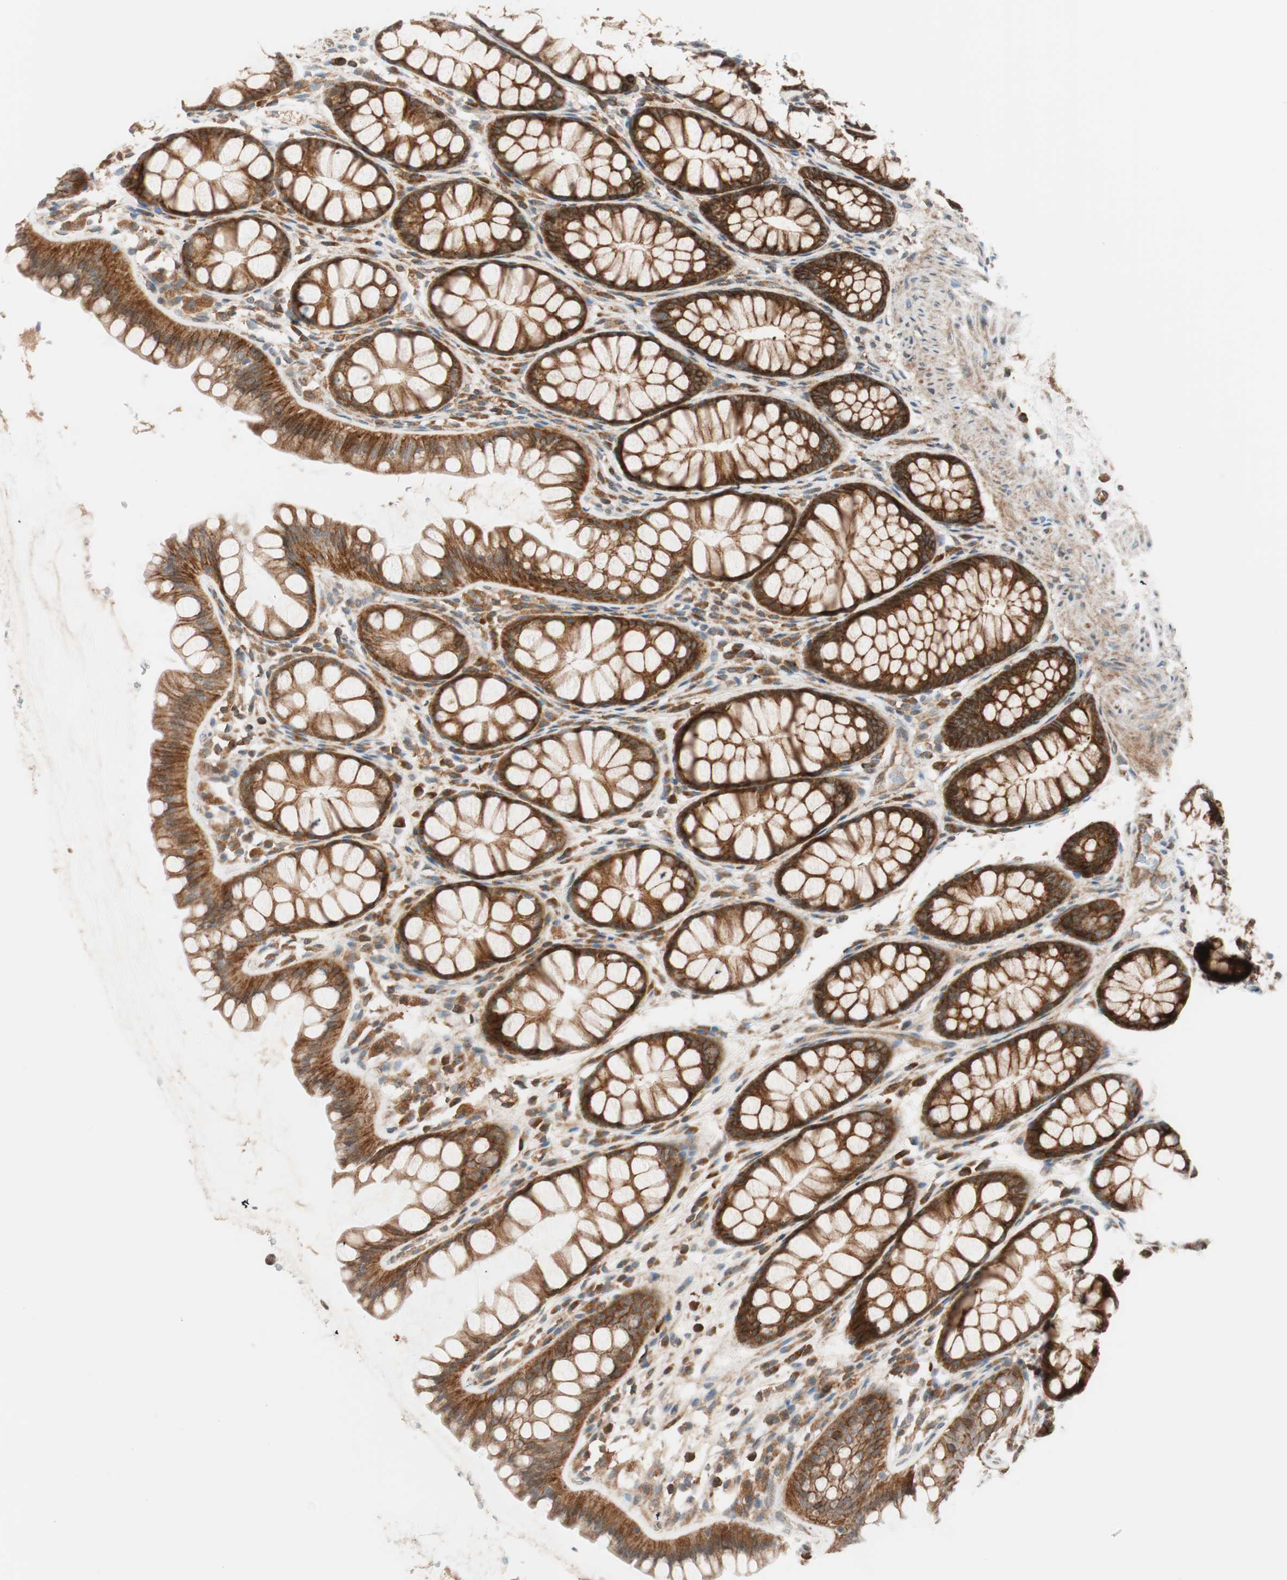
{"staining": {"intensity": "moderate", "quantity": ">75%", "location": "cytoplasmic/membranous"}, "tissue": "colon", "cell_type": "Endothelial cells", "image_type": "normal", "snomed": [{"axis": "morphology", "description": "Normal tissue, NOS"}, {"axis": "topography", "description": "Colon"}], "caption": "High-magnification brightfield microscopy of unremarkable colon stained with DAB (3,3'-diaminobenzidine) (brown) and counterstained with hematoxylin (blue). endothelial cells exhibit moderate cytoplasmic/membranous positivity is seen in approximately>75% of cells. The protein is stained brown, and the nuclei are stained in blue (DAB IHC with brightfield microscopy, high magnification).", "gene": "ABI1", "patient": {"sex": "female", "age": 55}}